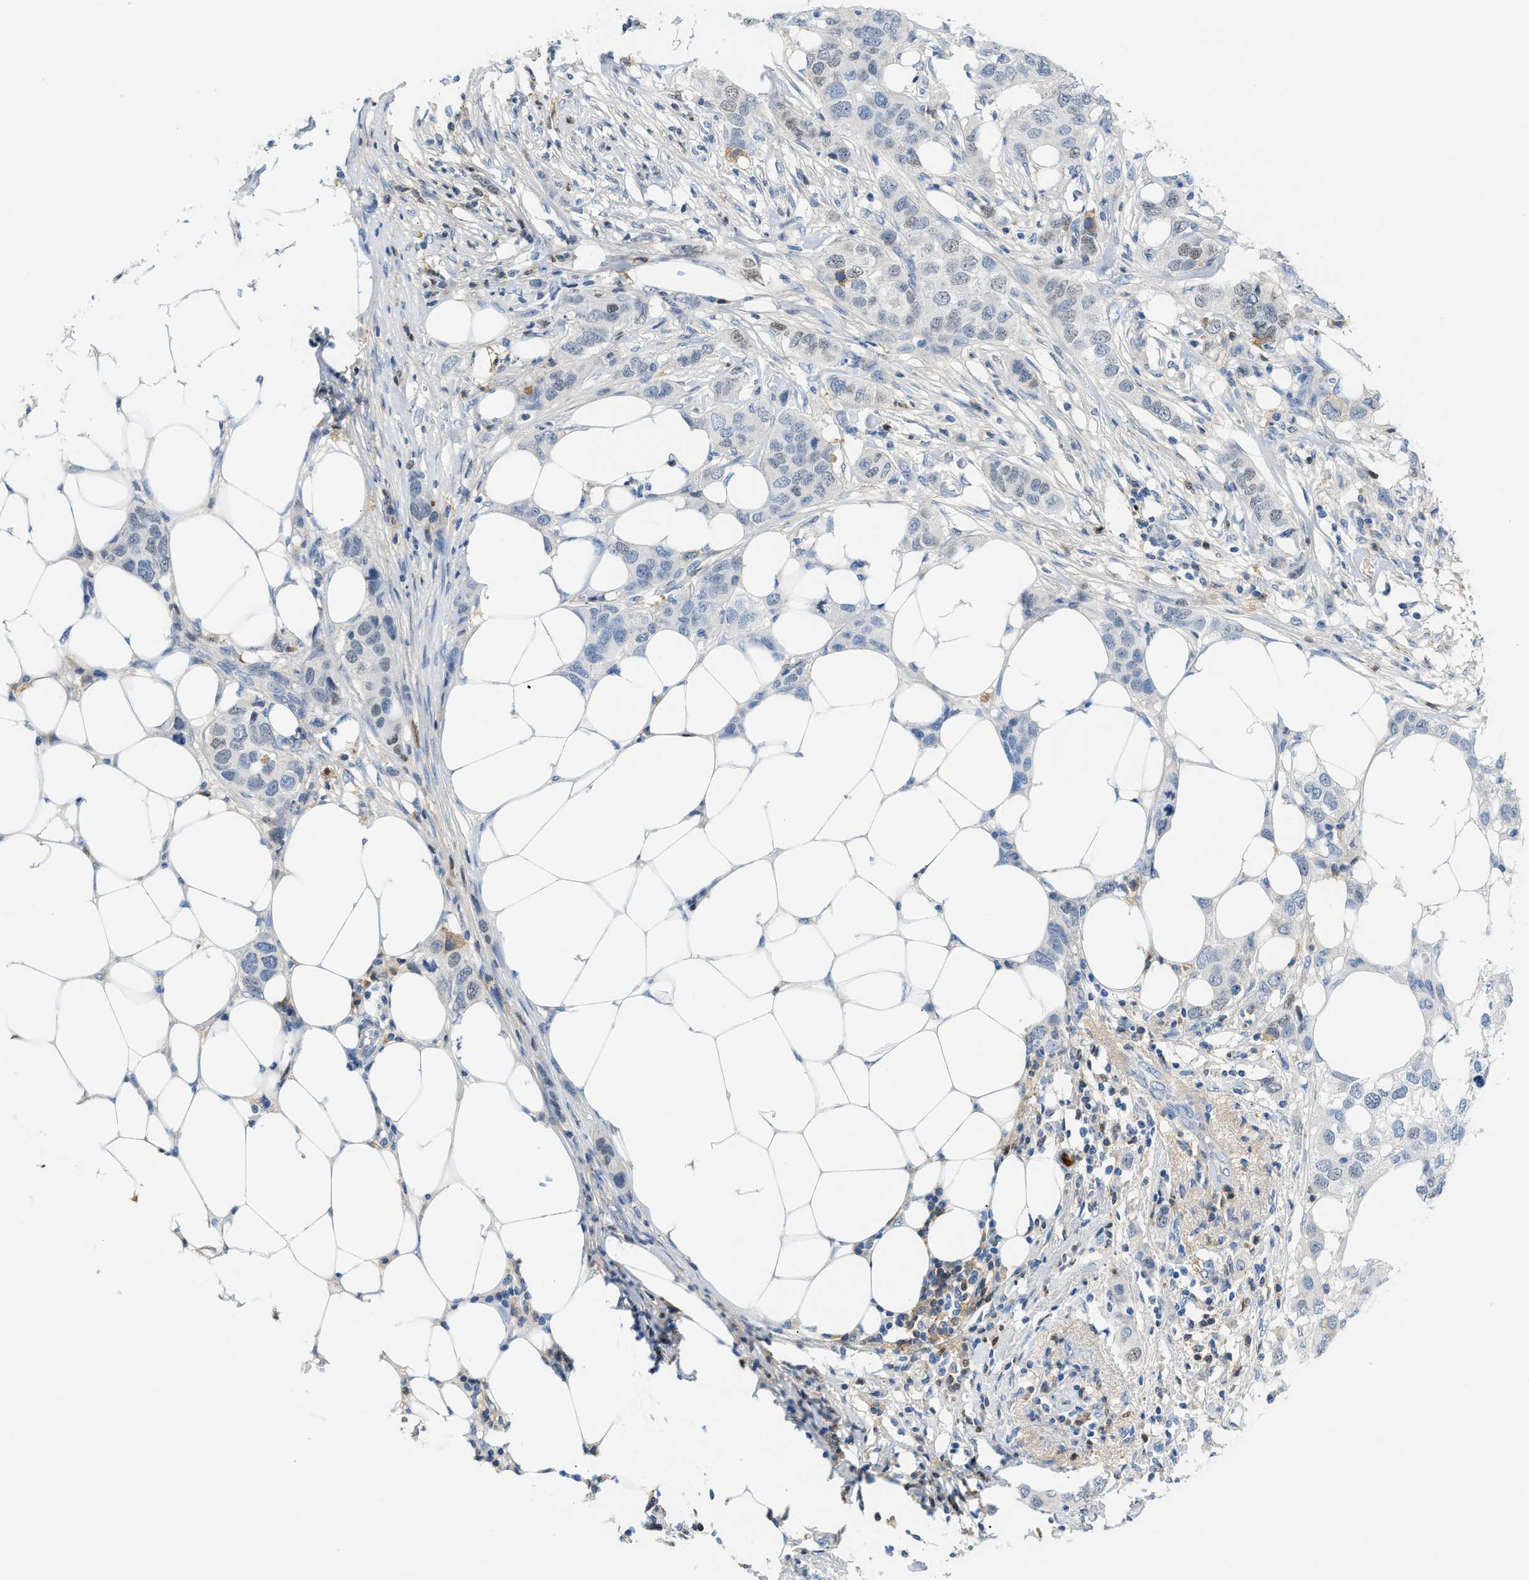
{"staining": {"intensity": "moderate", "quantity": "25%-75%", "location": "cytoplasmic/membranous"}, "tissue": "breast cancer", "cell_type": "Tumor cells", "image_type": "cancer", "snomed": [{"axis": "morphology", "description": "Duct carcinoma"}, {"axis": "topography", "description": "Breast"}], "caption": "Immunohistochemistry (IHC) histopathology image of neoplastic tissue: human breast cancer (invasive ductal carcinoma) stained using IHC reveals medium levels of moderate protein expression localized specifically in the cytoplasmic/membranous of tumor cells, appearing as a cytoplasmic/membranous brown color.", "gene": "CFI", "patient": {"sex": "female", "age": 50}}